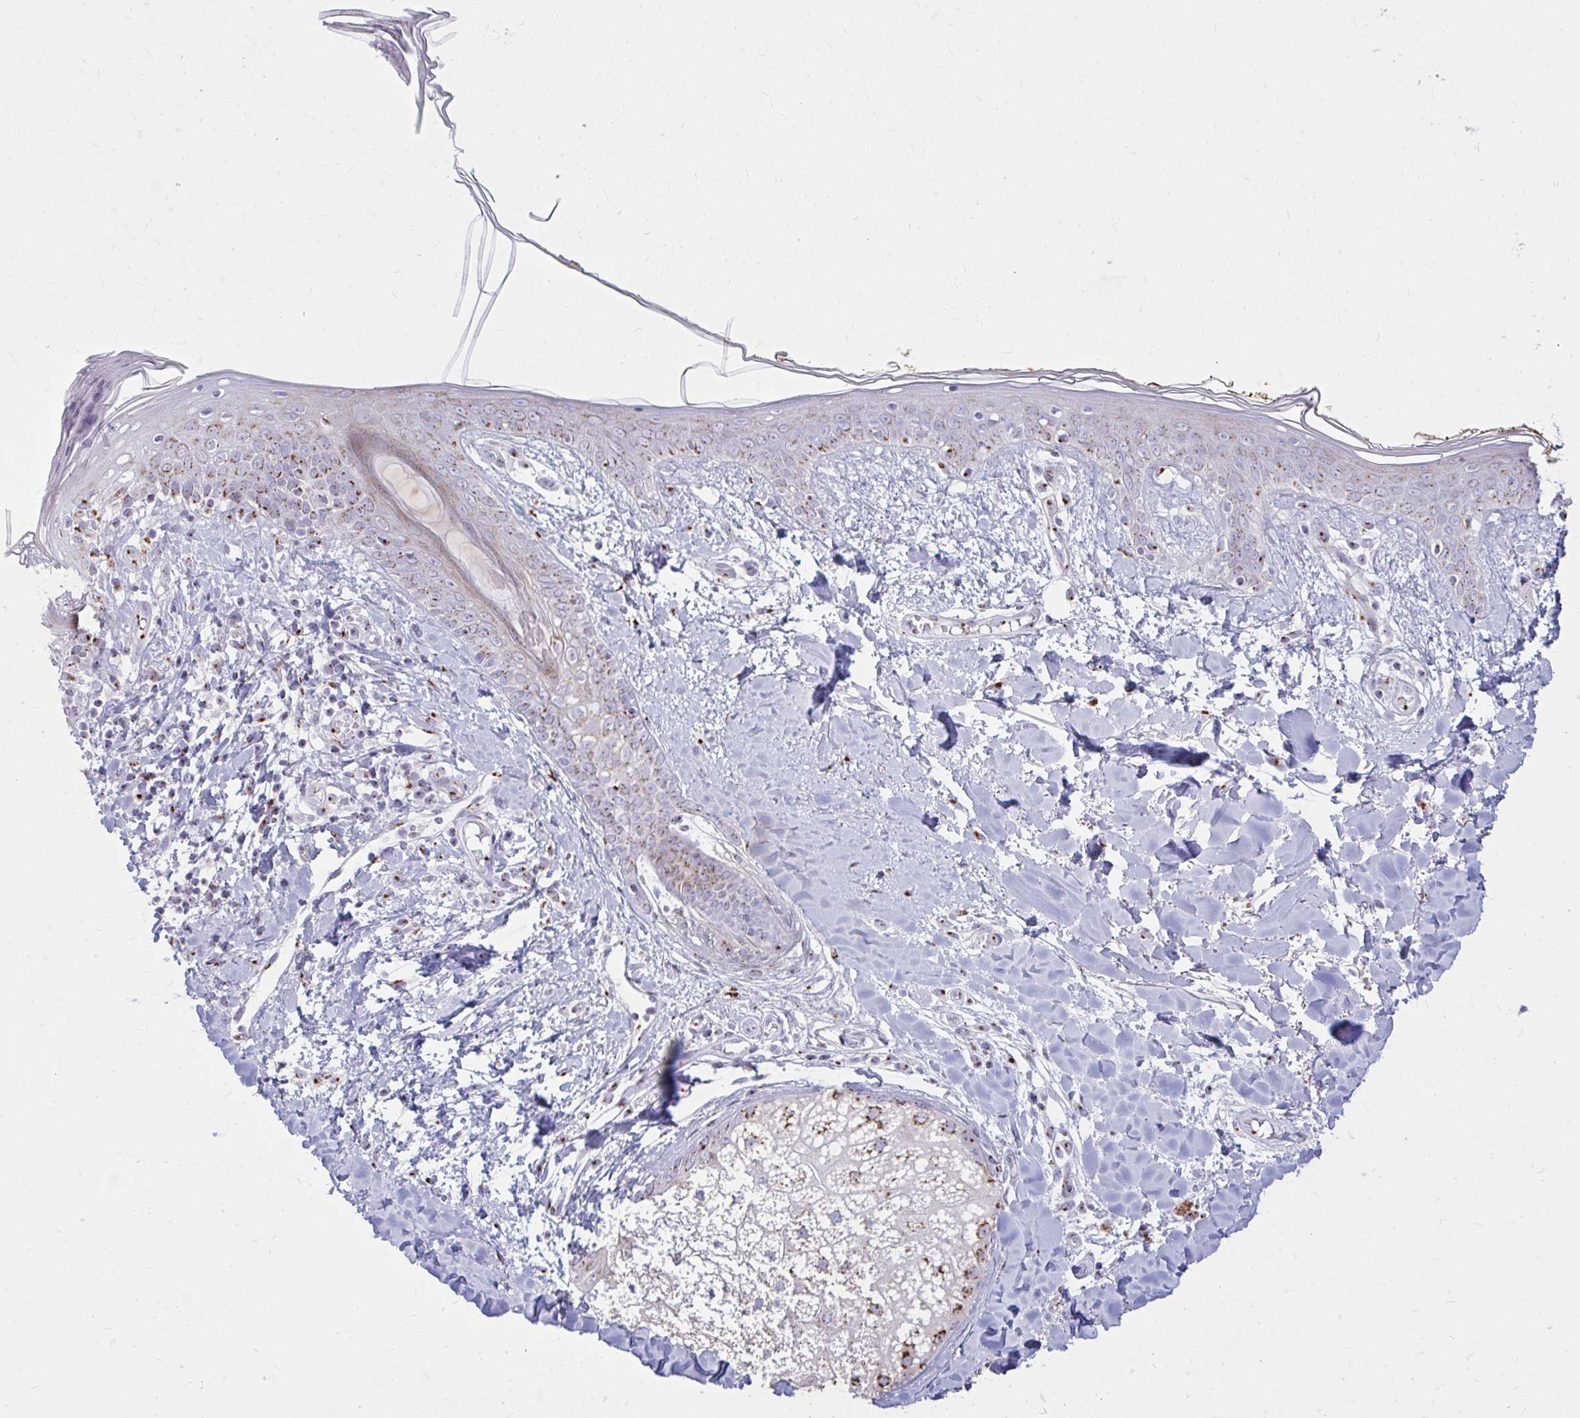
{"staining": {"intensity": "negative", "quantity": "none", "location": "none"}, "tissue": "skin", "cell_type": "Fibroblasts", "image_type": "normal", "snomed": [{"axis": "morphology", "description": "Normal tissue, NOS"}, {"axis": "topography", "description": "Skin"}], "caption": "Immunohistochemistry histopathology image of benign skin stained for a protein (brown), which exhibits no staining in fibroblasts. The staining is performed using DAB (3,3'-diaminobenzidine) brown chromogen with nuclei counter-stained in using hematoxylin.", "gene": "RAB6A", "patient": {"sex": "female", "age": 34}}